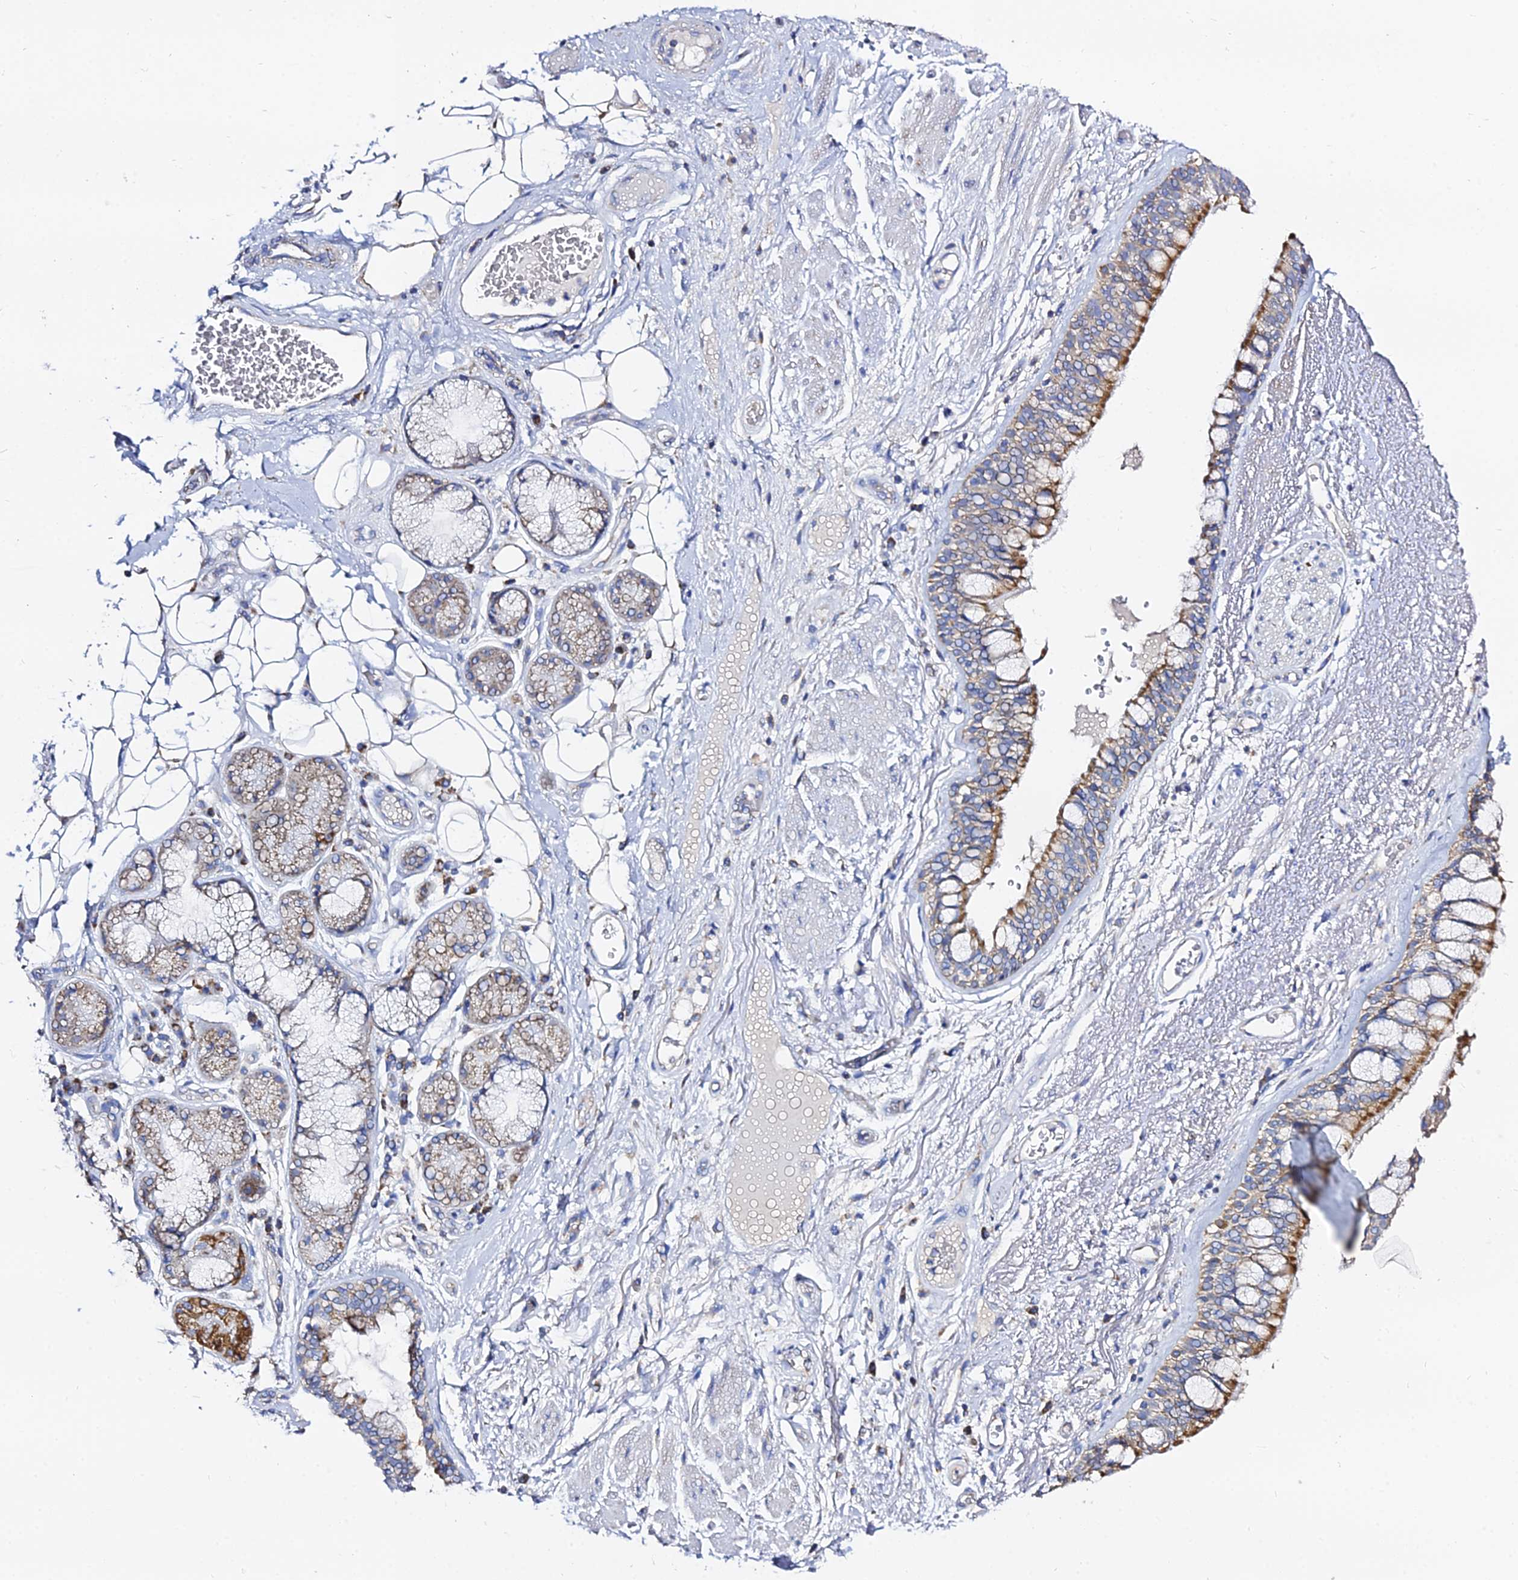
{"staining": {"intensity": "moderate", "quantity": ">75%", "location": "cytoplasmic/membranous"}, "tissue": "bronchus", "cell_type": "Respiratory epithelial cells", "image_type": "normal", "snomed": [{"axis": "morphology", "description": "Normal tissue, NOS"}, {"axis": "morphology", "description": "Squamous cell carcinoma, NOS"}, {"axis": "topography", "description": "Lymph node"}, {"axis": "topography", "description": "Bronchus"}, {"axis": "topography", "description": "Lung"}], "caption": "Immunohistochemical staining of normal bronchus displays >75% levels of moderate cytoplasmic/membranous protein staining in about >75% of respiratory epithelial cells. (brown staining indicates protein expression, while blue staining denotes nuclei).", "gene": "TYW5", "patient": {"sex": "male", "age": 66}}